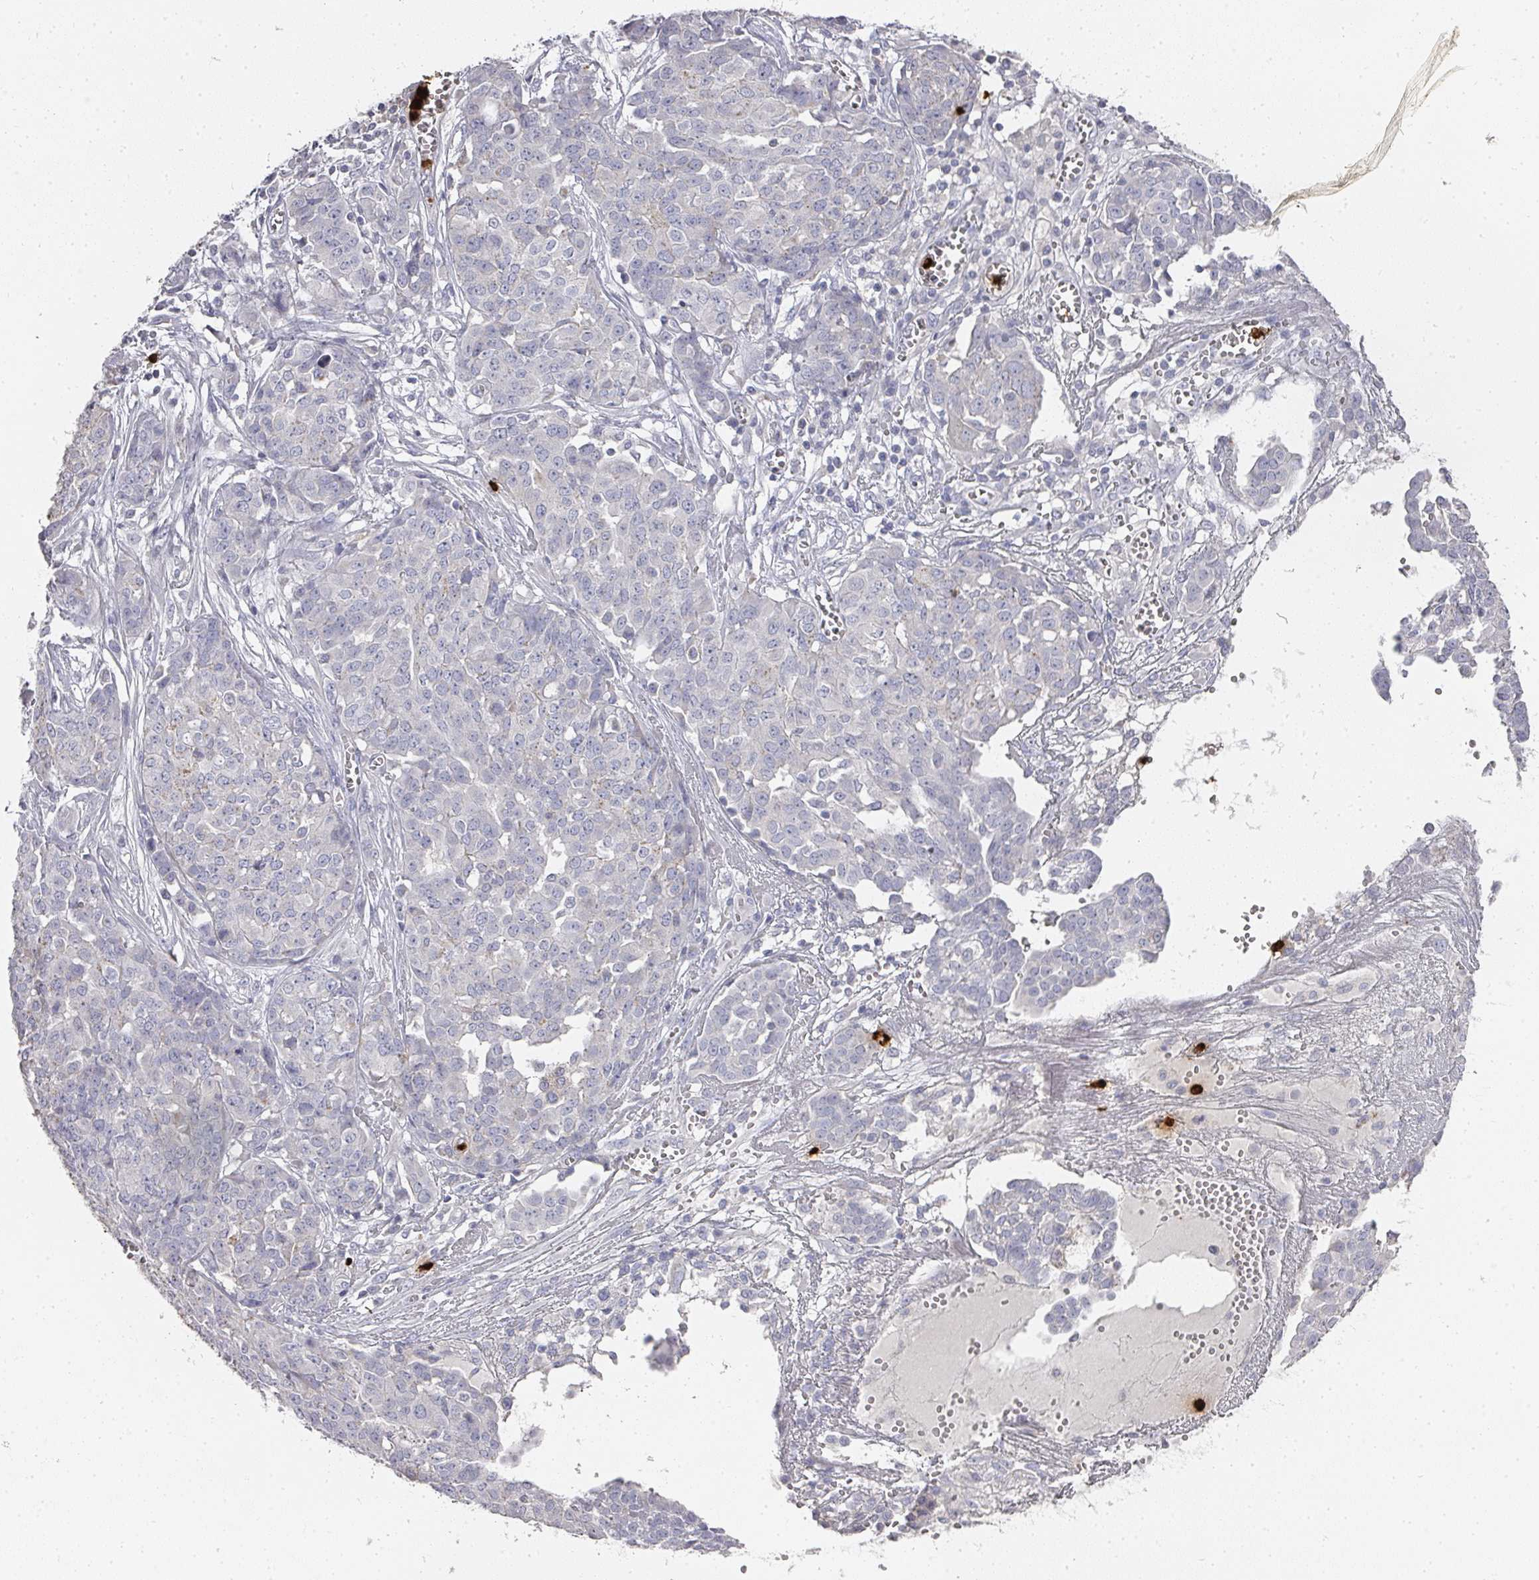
{"staining": {"intensity": "negative", "quantity": "none", "location": "none"}, "tissue": "ovarian cancer", "cell_type": "Tumor cells", "image_type": "cancer", "snomed": [{"axis": "morphology", "description": "Cystadenocarcinoma, serous, NOS"}, {"axis": "topography", "description": "Soft tissue"}, {"axis": "topography", "description": "Ovary"}], "caption": "This micrograph is of ovarian cancer (serous cystadenocarcinoma) stained with immunohistochemistry (IHC) to label a protein in brown with the nuclei are counter-stained blue. There is no staining in tumor cells.", "gene": "CAMP", "patient": {"sex": "female", "age": 57}}